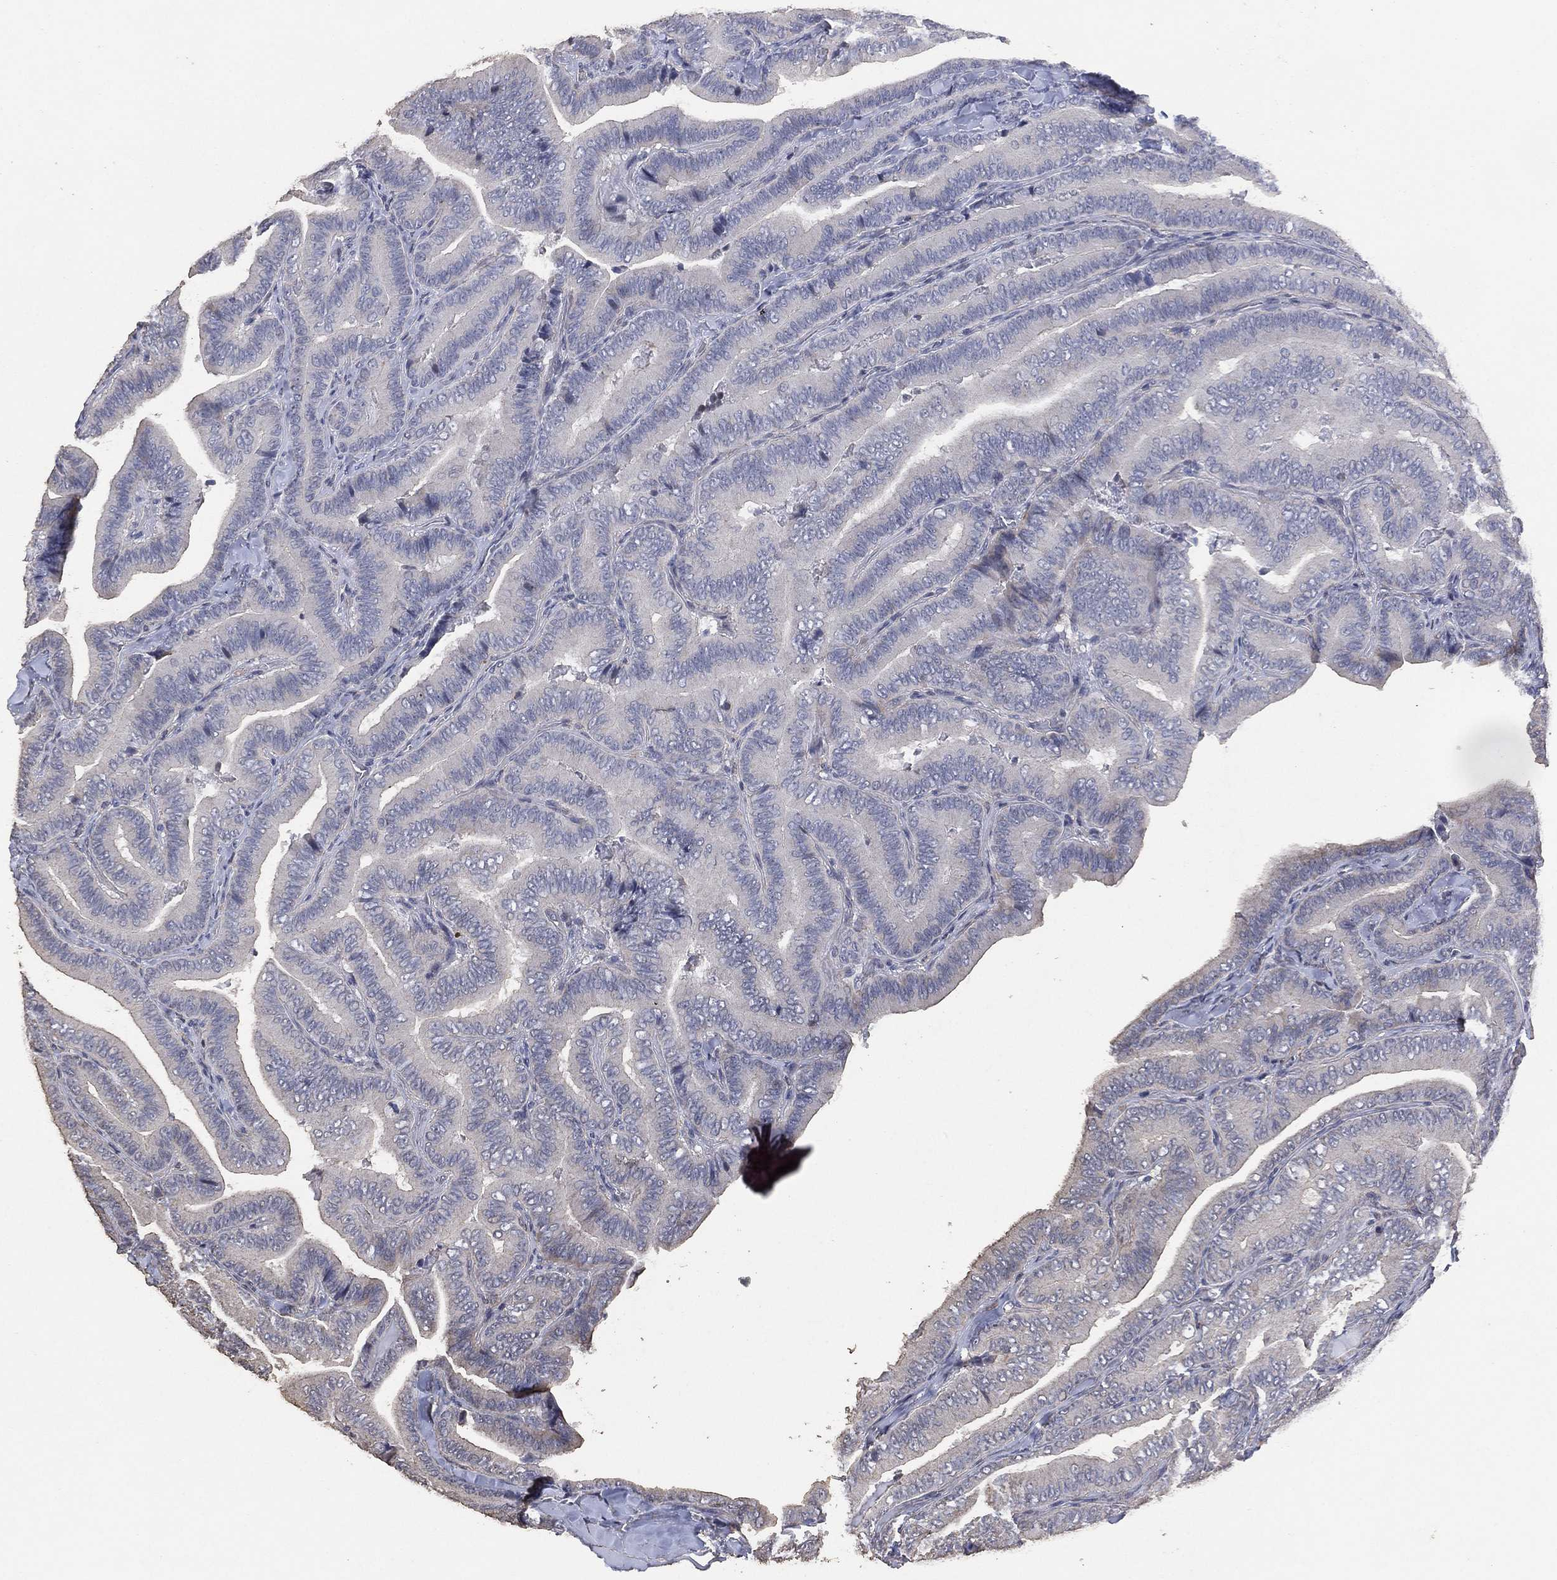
{"staining": {"intensity": "negative", "quantity": "none", "location": "none"}, "tissue": "thyroid cancer", "cell_type": "Tumor cells", "image_type": "cancer", "snomed": [{"axis": "morphology", "description": "Papillary adenocarcinoma, NOS"}, {"axis": "topography", "description": "Thyroid gland"}], "caption": "DAB (3,3'-diaminobenzidine) immunohistochemical staining of human thyroid cancer (papillary adenocarcinoma) exhibits no significant expression in tumor cells.", "gene": "ADPRHL1", "patient": {"sex": "male", "age": 61}}